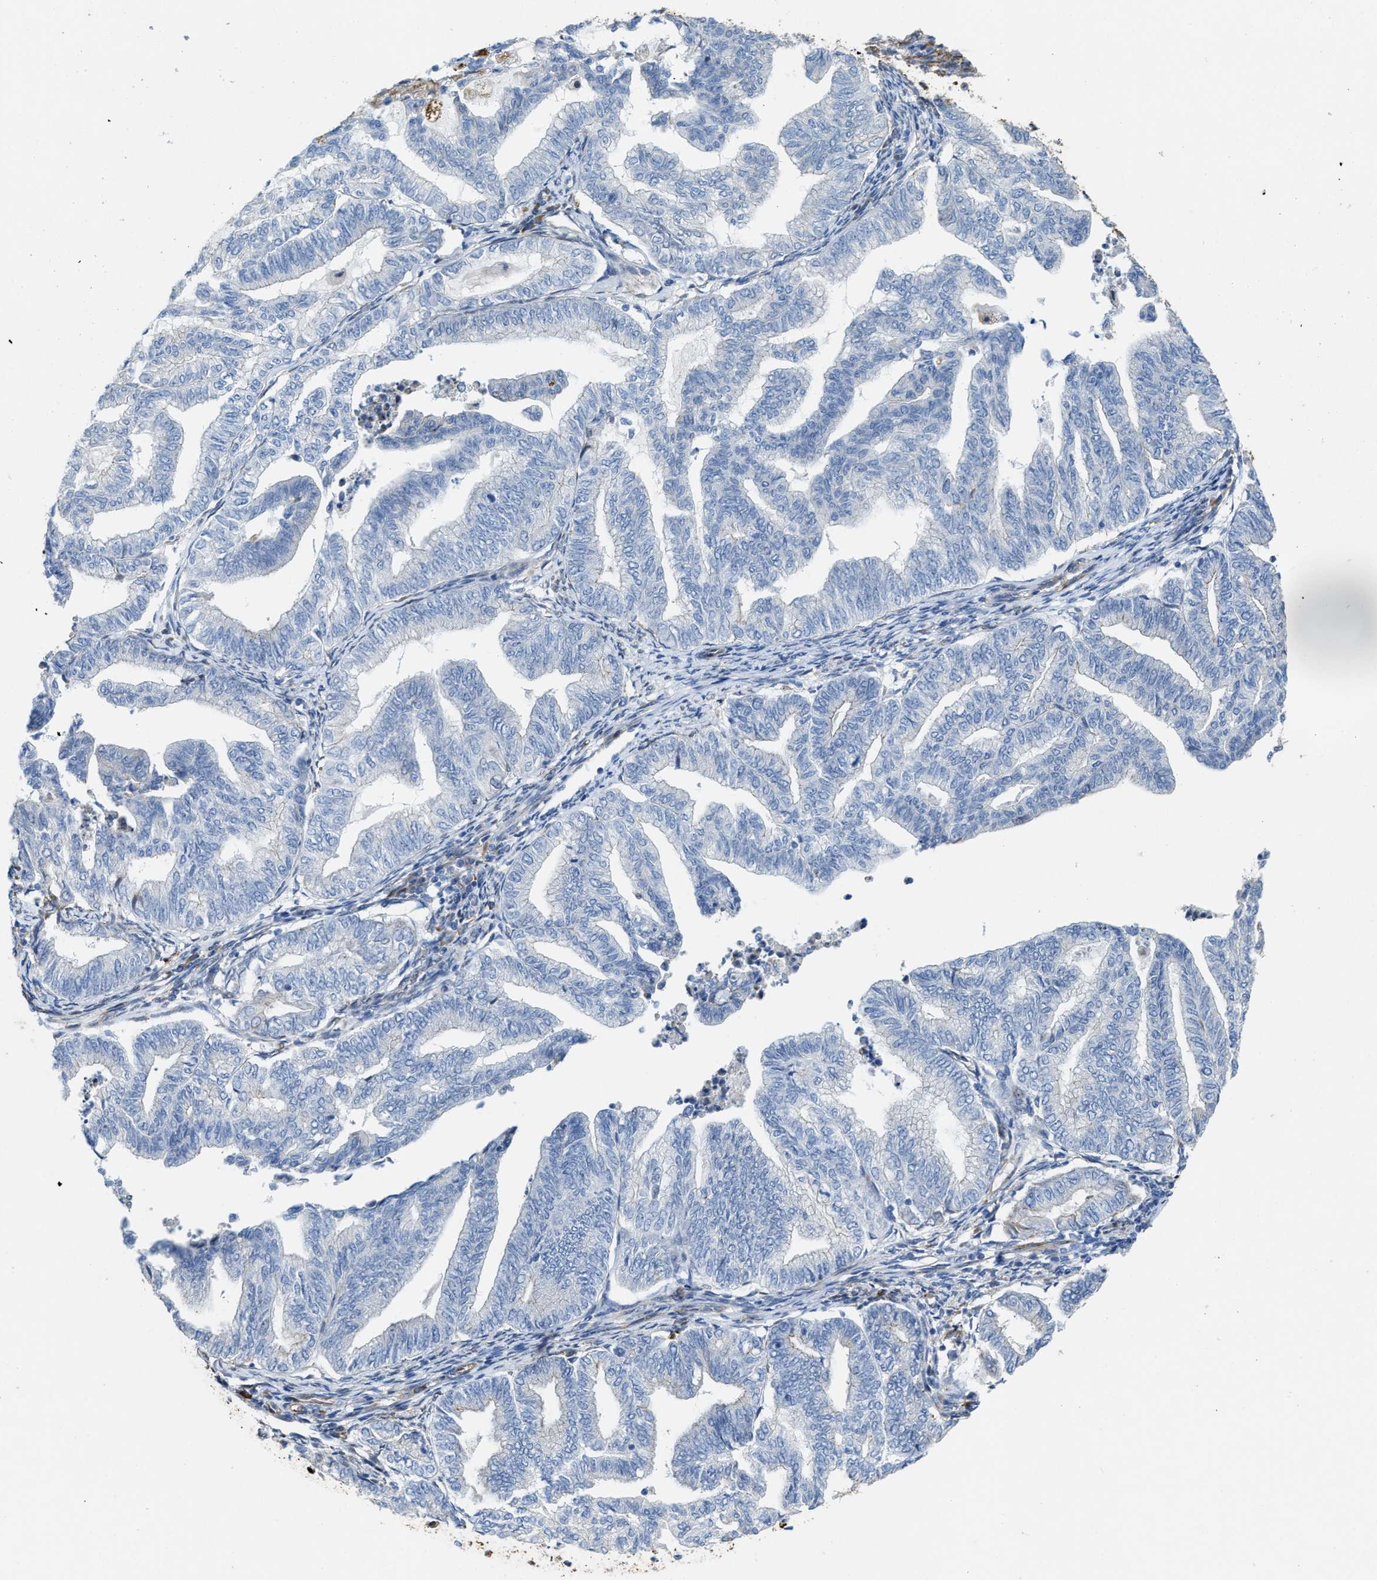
{"staining": {"intensity": "negative", "quantity": "none", "location": "none"}, "tissue": "endometrial cancer", "cell_type": "Tumor cells", "image_type": "cancer", "snomed": [{"axis": "morphology", "description": "Adenocarcinoma, NOS"}, {"axis": "topography", "description": "Endometrium"}], "caption": "Immunohistochemical staining of endometrial cancer (adenocarcinoma) reveals no significant expression in tumor cells. (DAB (3,3'-diaminobenzidine) IHC, high magnification).", "gene": "ASS1", "patient": {"sex": "female", "age": 79}}